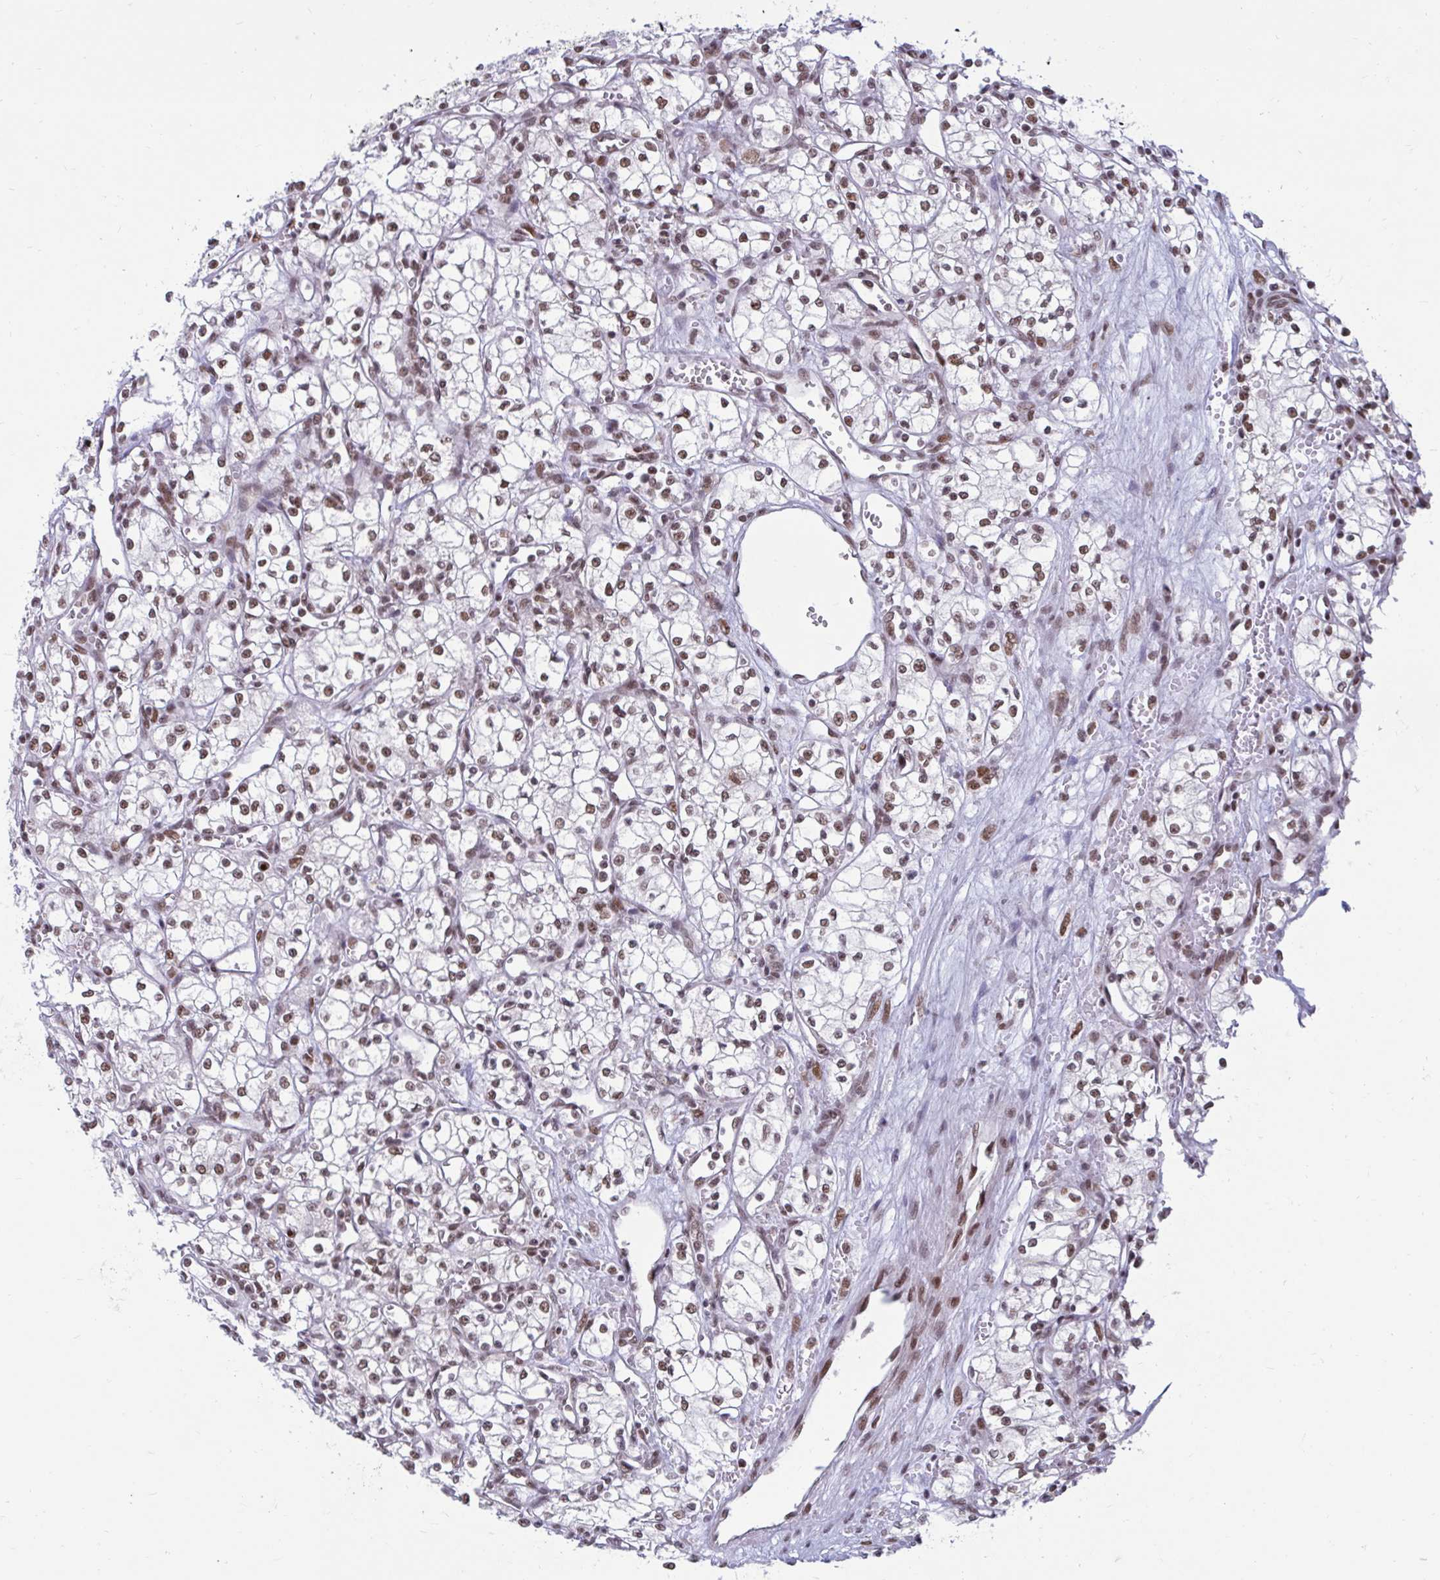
{"staining": {"intensity": "weak", "quantity": ">75%", "location": "nuclear"}, "tissue": "renal cancer", "cell_type": "Tumor cells", "image_type": "cancer", "snomed": [{"axis": "morphology", "description": "Adenocarcinoma, NOS"}, {"axis": "topography", "description": "Kidney"}], "caption": "Adenocarcinoma (renal) stained for a protein (brown) displays weak nuclear positive staining in approximately >75% of tumor cells.", "gene": "PHF10", "patient": {"sex": "male", "age": 59}}